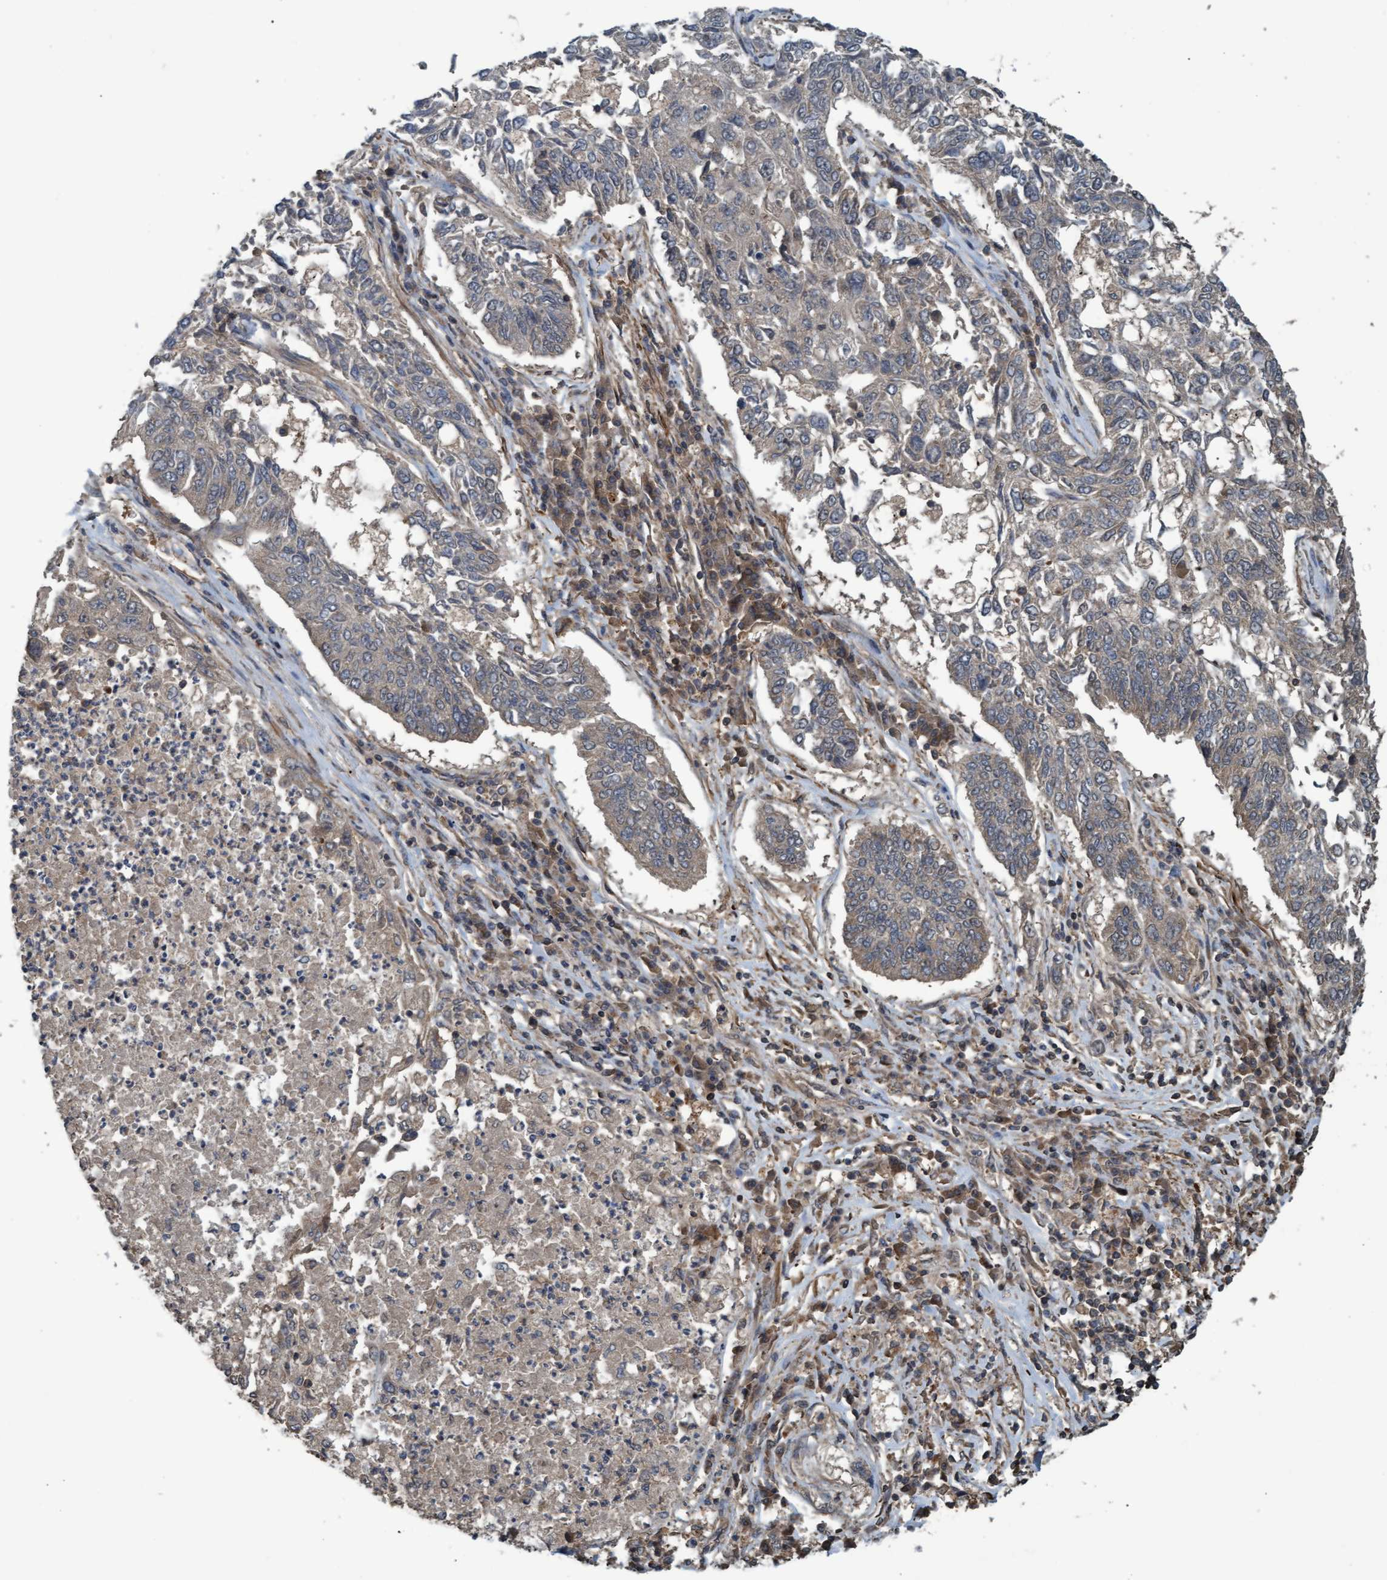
{"staining": {"intensity": "weak", "quantity": "<25%", "location": "cytoplasmic/membranous"}, "tissue": "lung cancer", "cell_type": "Tumor cells", "image_type": "cancer", "snomed": [{"axis": "morphology", "description": "Normal tissue, NOS"}, {"axis": "morphology", "description": "Squamous cell carcinoma, NOS"}, {"axis": "topography", "description": "Cartilage tissue"}, {"axis": "topography", "description": "Bronchus"}, {"axis": "topography", "description": "Lung"}], "caption": "High power microscopy image of an immunohistochemistry histopathology image of lung cancer, revealing no significant expression in tumor cells. (Brightfield microscopy of DAB (3,3'-diaminobenzidine) immunohistochemistry at high magnification).", "gene": "GGT6", "patient": {"sex": "female", "age": 49}}